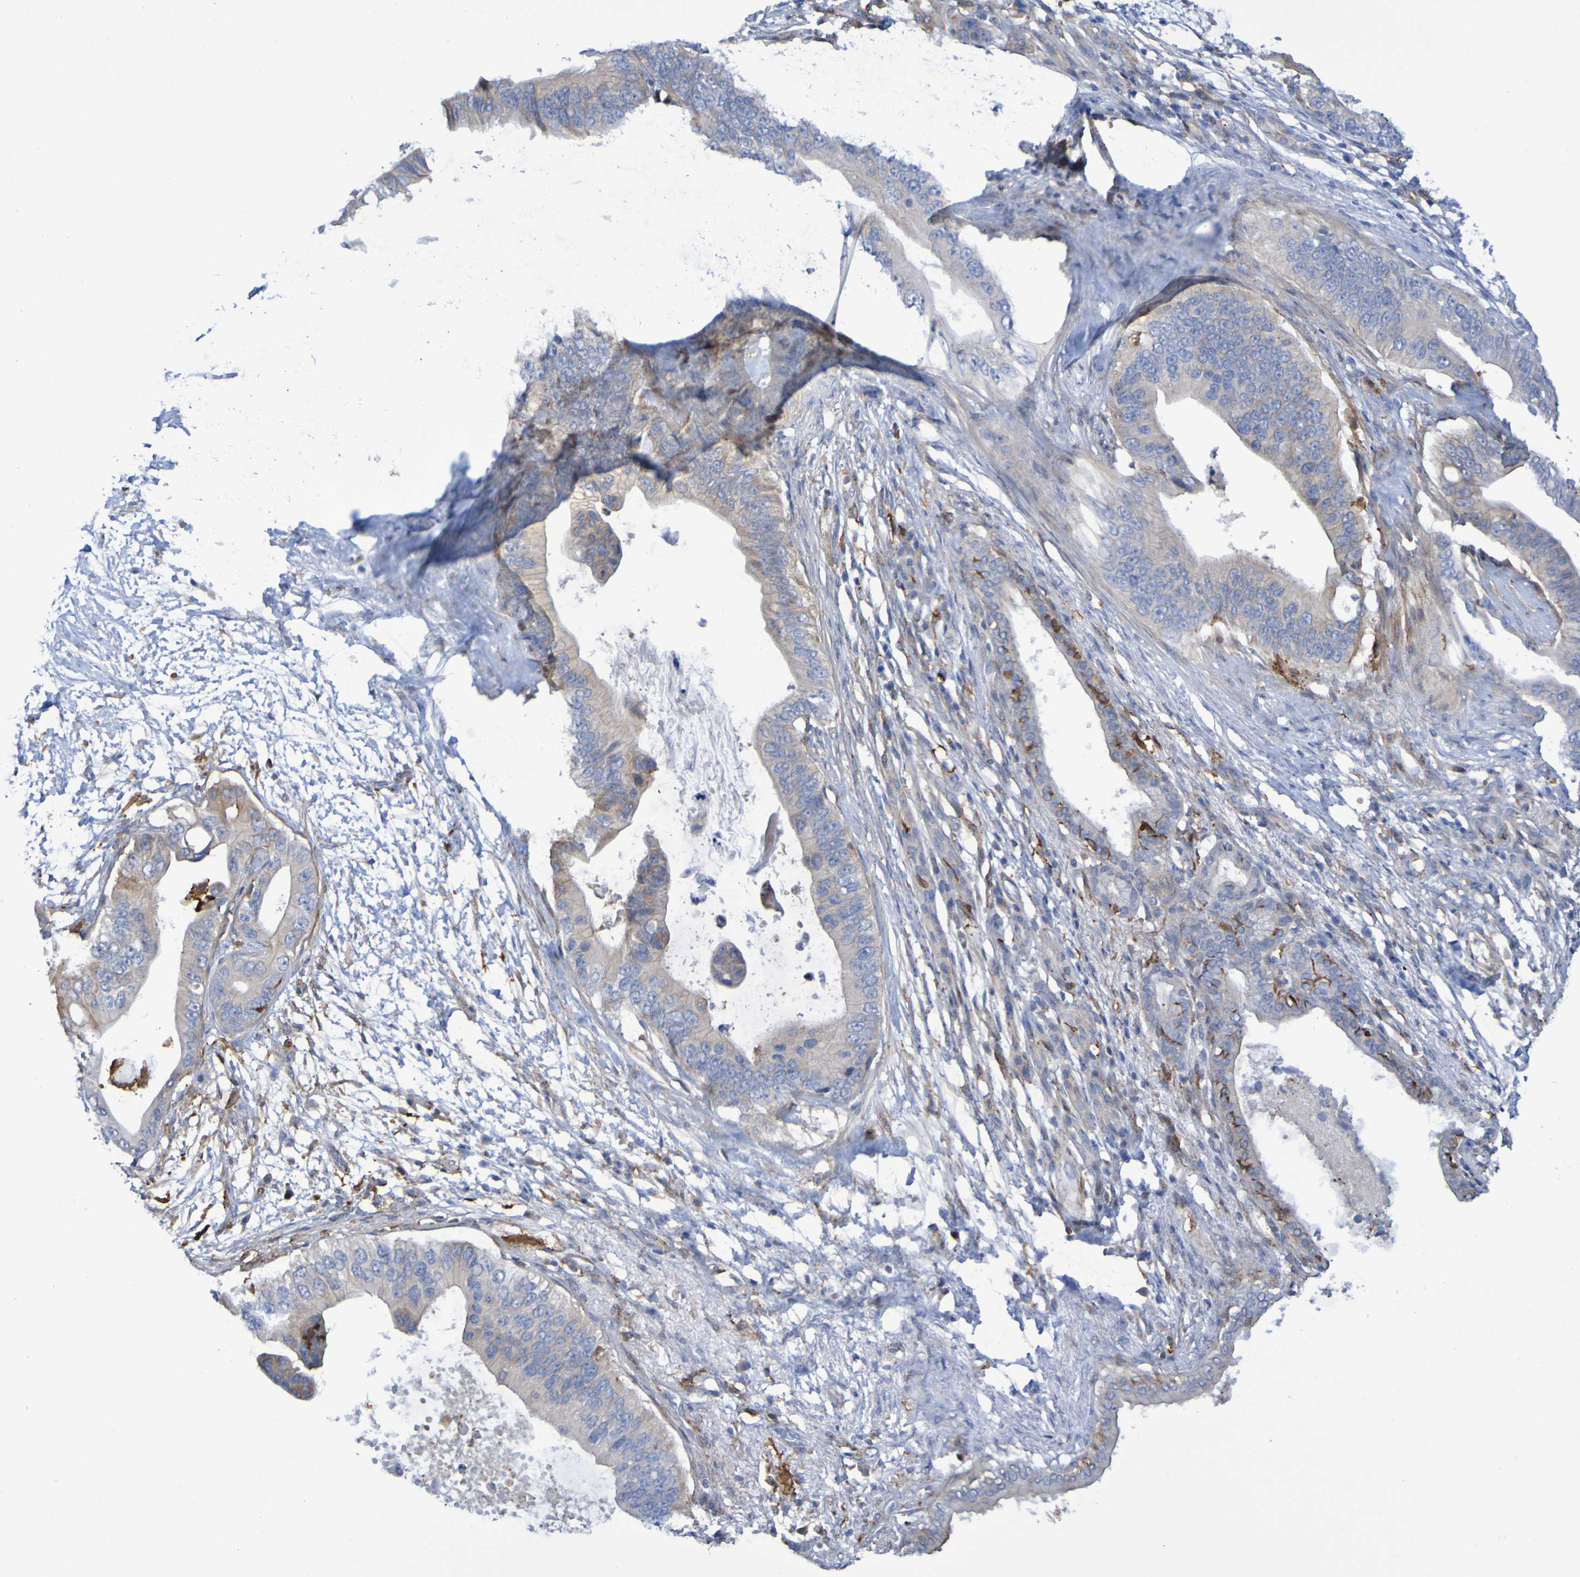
{"staining": {"intensity": "weak", "quantity": "25%-75%", "location": "cytoplasmic/membranous"}, "tissue": "pancreatic cancer", "cell_type": "Tumor cells", "image_type": "cancer", "snomed": [{"axis": "morphology", "description": "Adenocarcinoma, NOS"}, {"axis": "topography", "description": "Pancreas"}], "caption": "Protein analysis of pancreatic adenocarcinoma tissue displays weak cytoplasmic/membranous staining in approximately 25%-75% of tumor cells.", "gene": "SCRG1", "patient": {"sex": "male", "age": 77}}